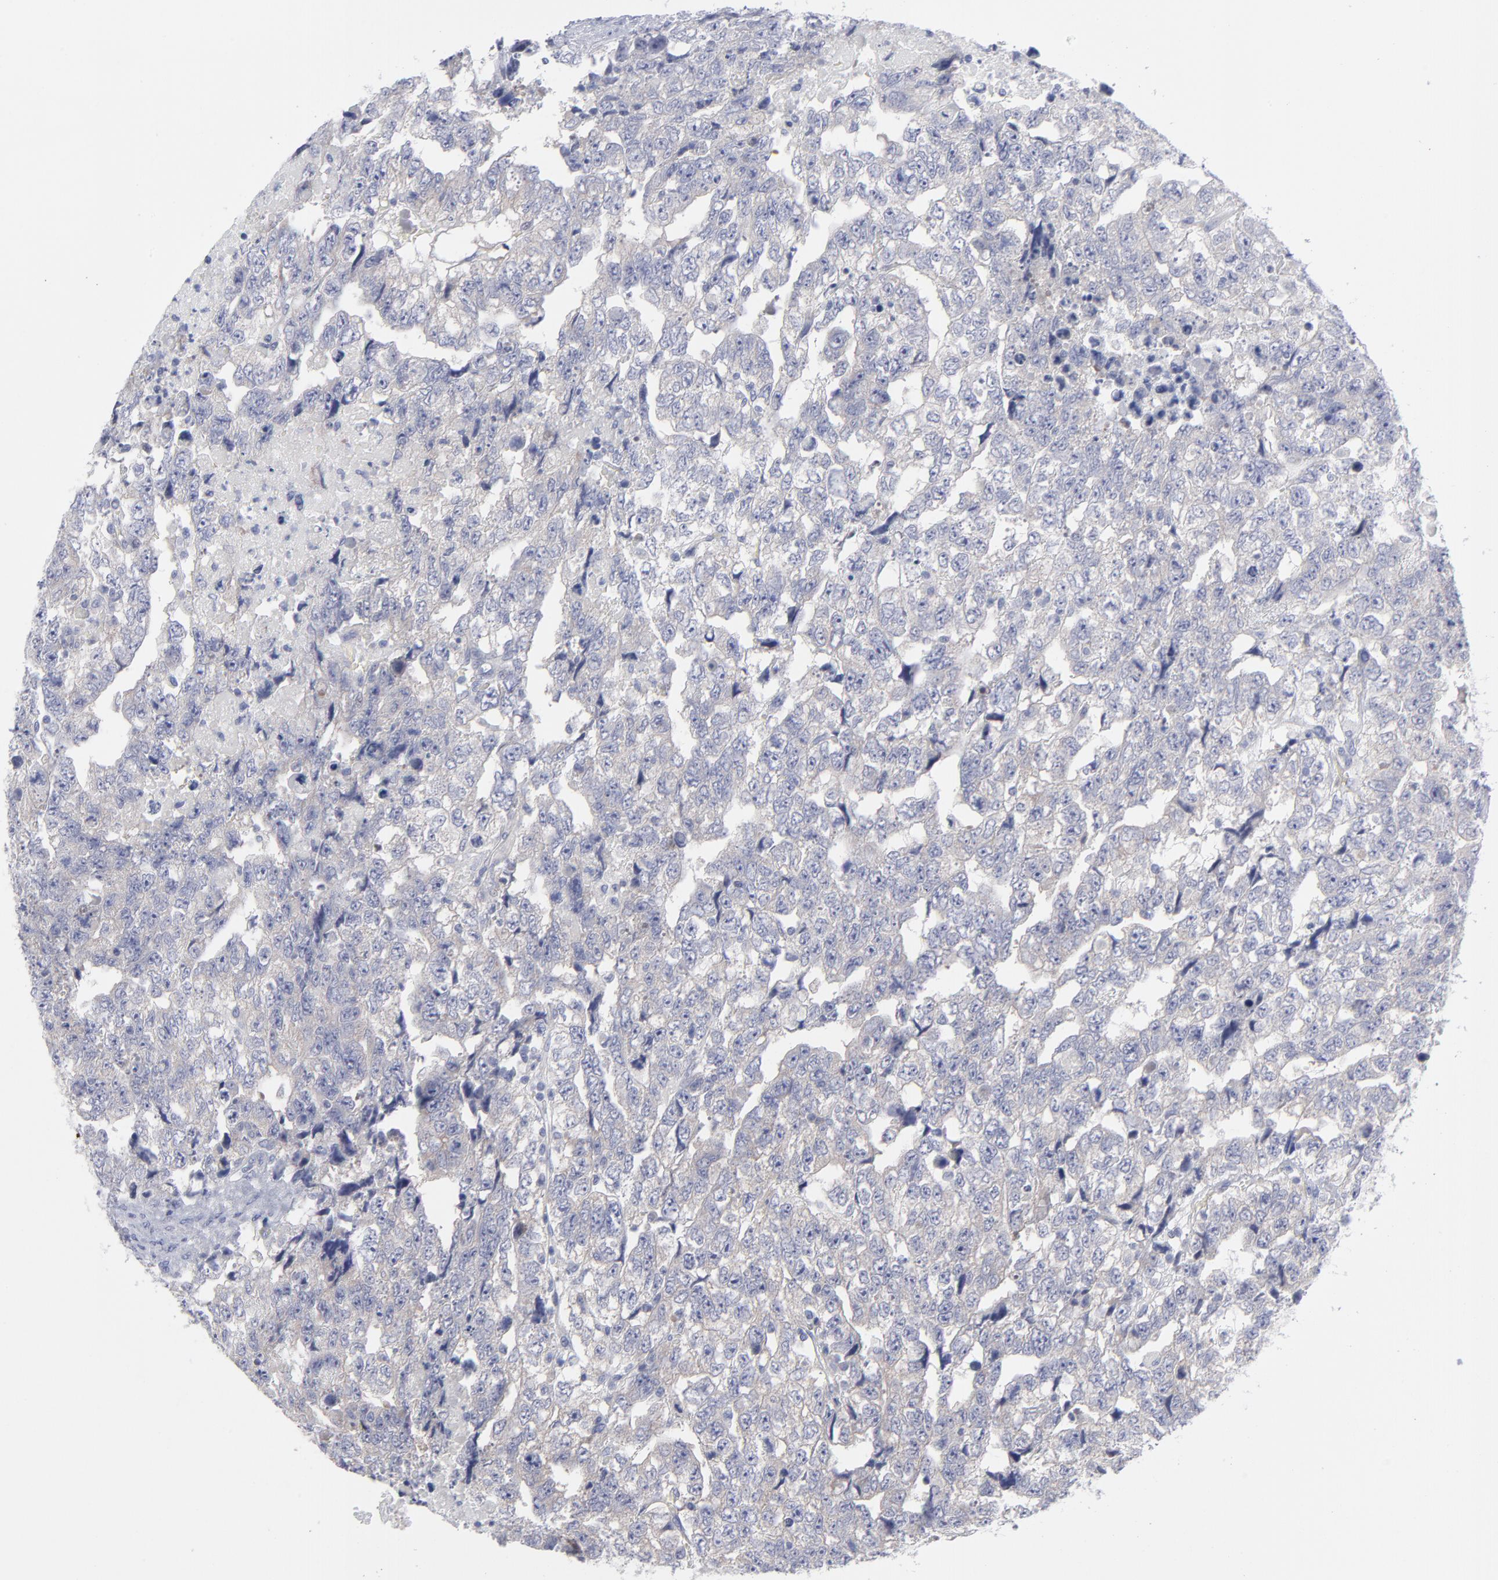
{"staining": {"intensity": "negative", "quantity": "none", "location": "none"}, "tissue": "testis cancer", "cell_type": "Tumor cells", "image_type": "cancer", "snomed": [{"axis": "morphology", "description": "Carcinoma, Embryonal, NOS"}, {"axis": "topography", "description": "Testis"}], "caption": "Micrograph shows no significant protein expression in tumor cells of testis embryonal carcinoma.", "gene": "RPS24", "patient": {"sex": "male", "age": 36}}